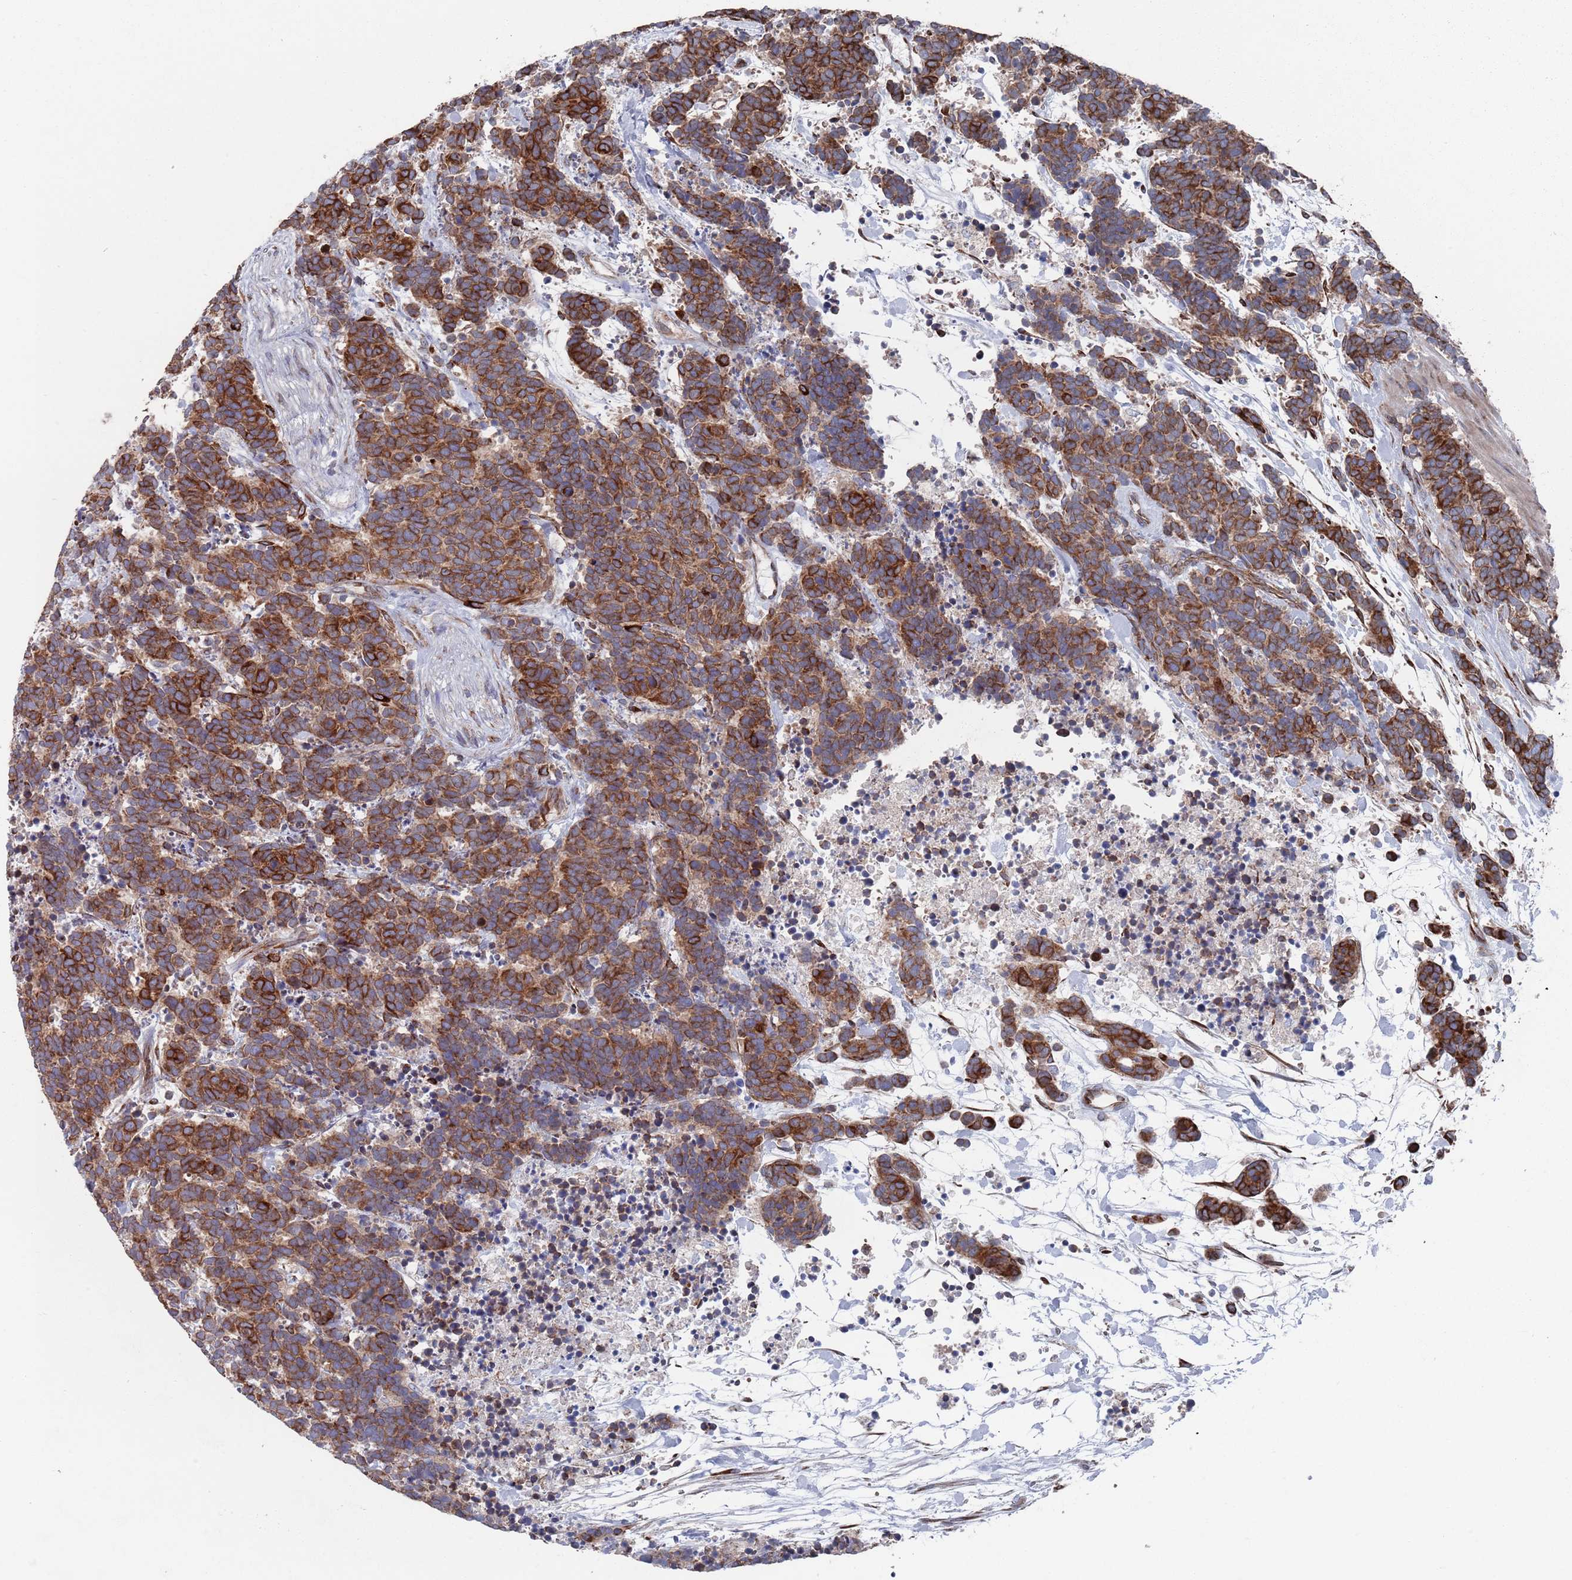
{"staining": {"intensity": "strong", "quantity": ">75%", "location": "cytoplasmic/membranous"}, "tissue": "carcinoid", "cell_type": "Tumor cells", "image_type": "cancer", "snomed": [{"axis": "morphology", "description": "Carcinoma, NOS"}, {"axis": "morphology", "description": "Carcinoid, malignant, NOS"}, {"axis": "topography", "description": "Prostate"}], "caption": "Brown immunohistochemical staining in human carcinoid exhibits strong cytoplasmic/membranous staining in approximately >75% of tumor cells.", "gene": "CCDC106", "patient": {"sex": "male", "age": 57}}